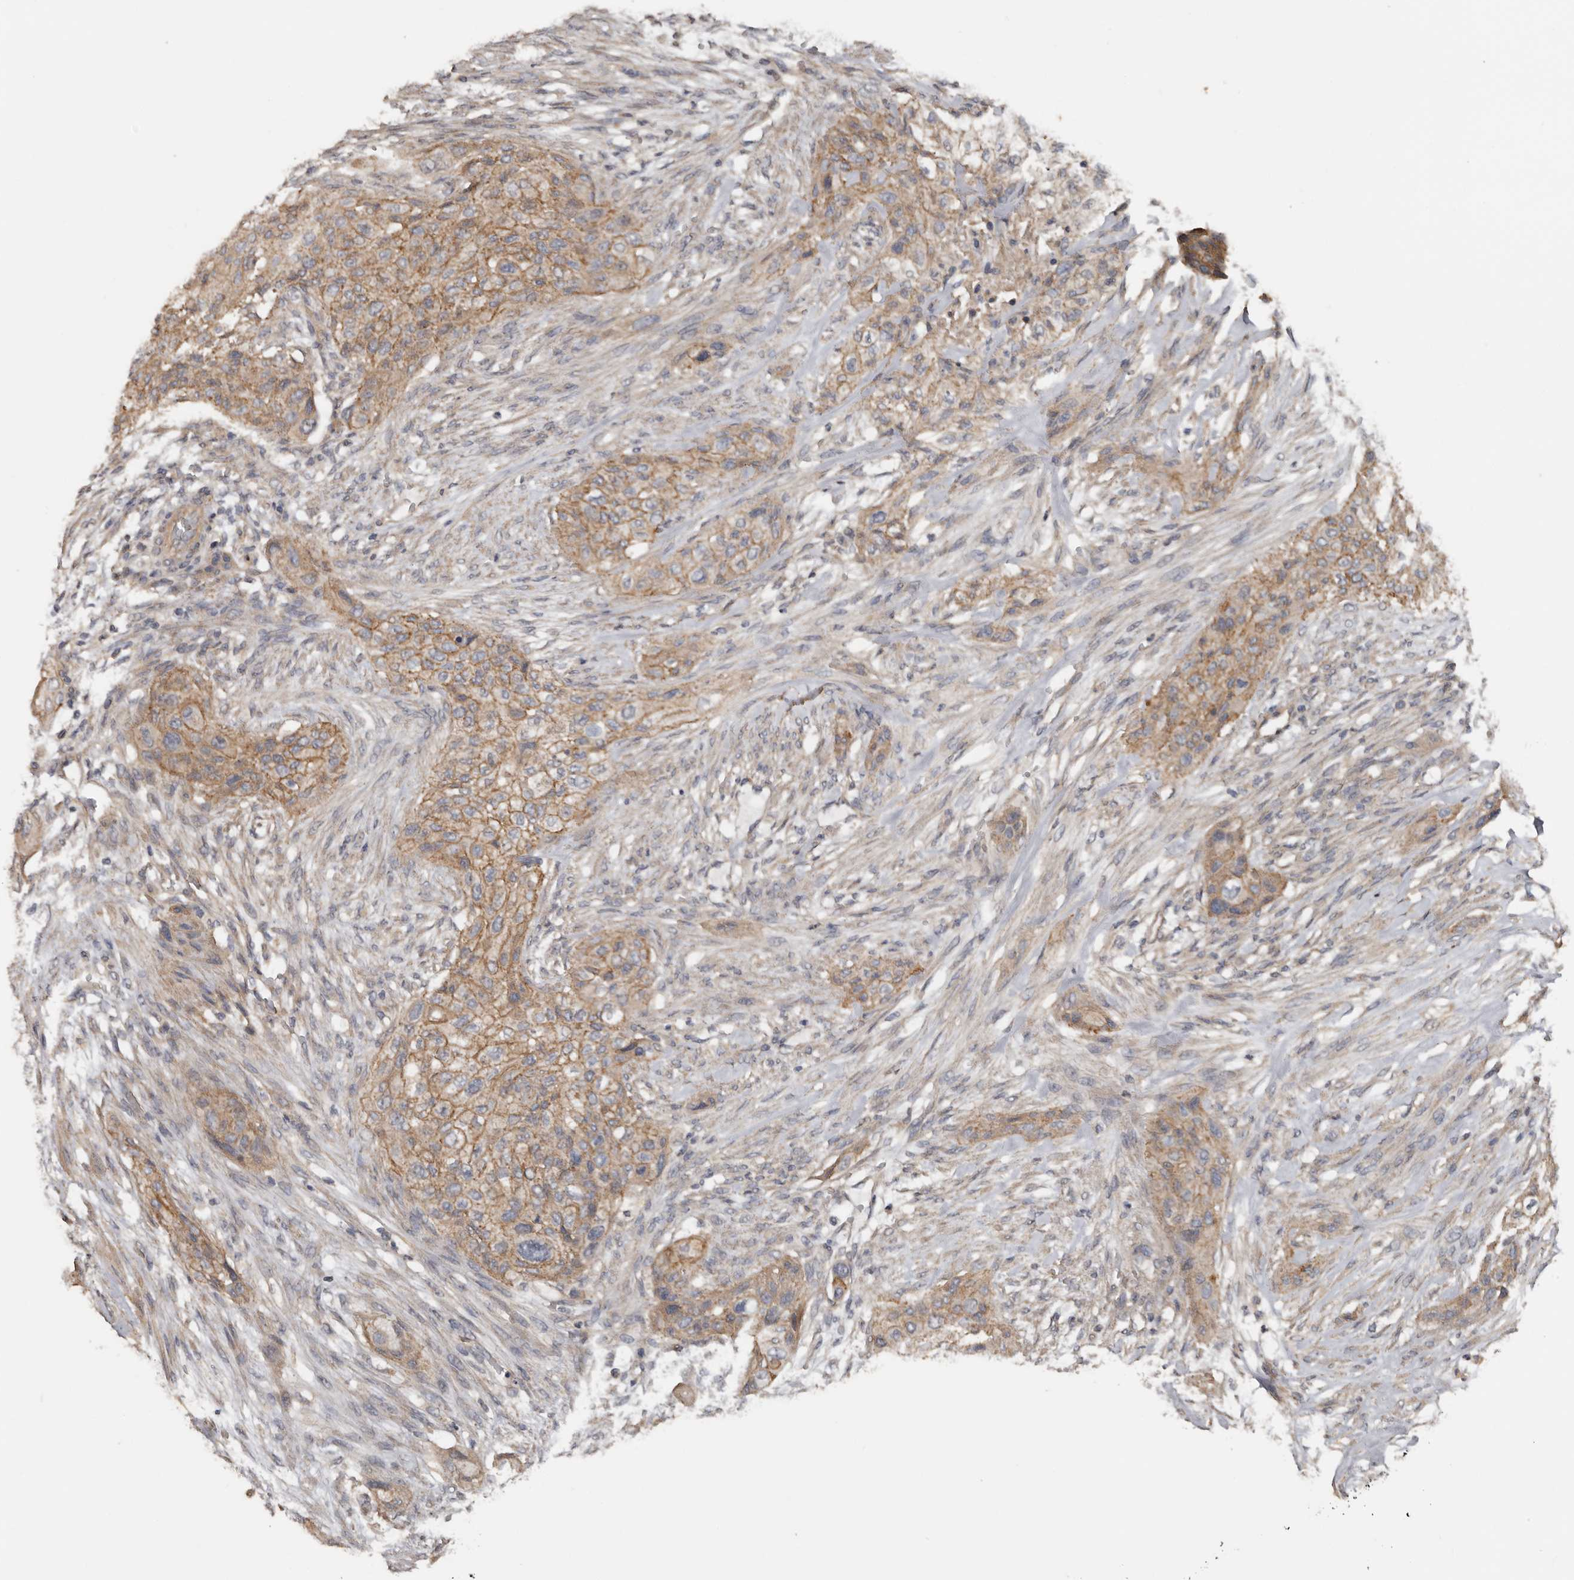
{"staining": {"intensity": "moderate", "quantity": ">75%", "location": "cytoplasmic/membranous"}, "tissue": "urothelial cancer", "cell_type": "Tumor cells", "image_type": "cancer", "snomed": [{"axis": "morphology", "description": "Urothelial carcinoma, High grade"}, {"axis": "topography", "description": "Urinary bladder"}], "caption": "Immunohistochemistry of human urothelial carcinoma (high-grade) shows medium levels of moderate cytoplasmic/membranous positivity in approximately >75% of tumor cells.", "gene": "HYAL4", "patient": {"sex": "male", "age": 35}}